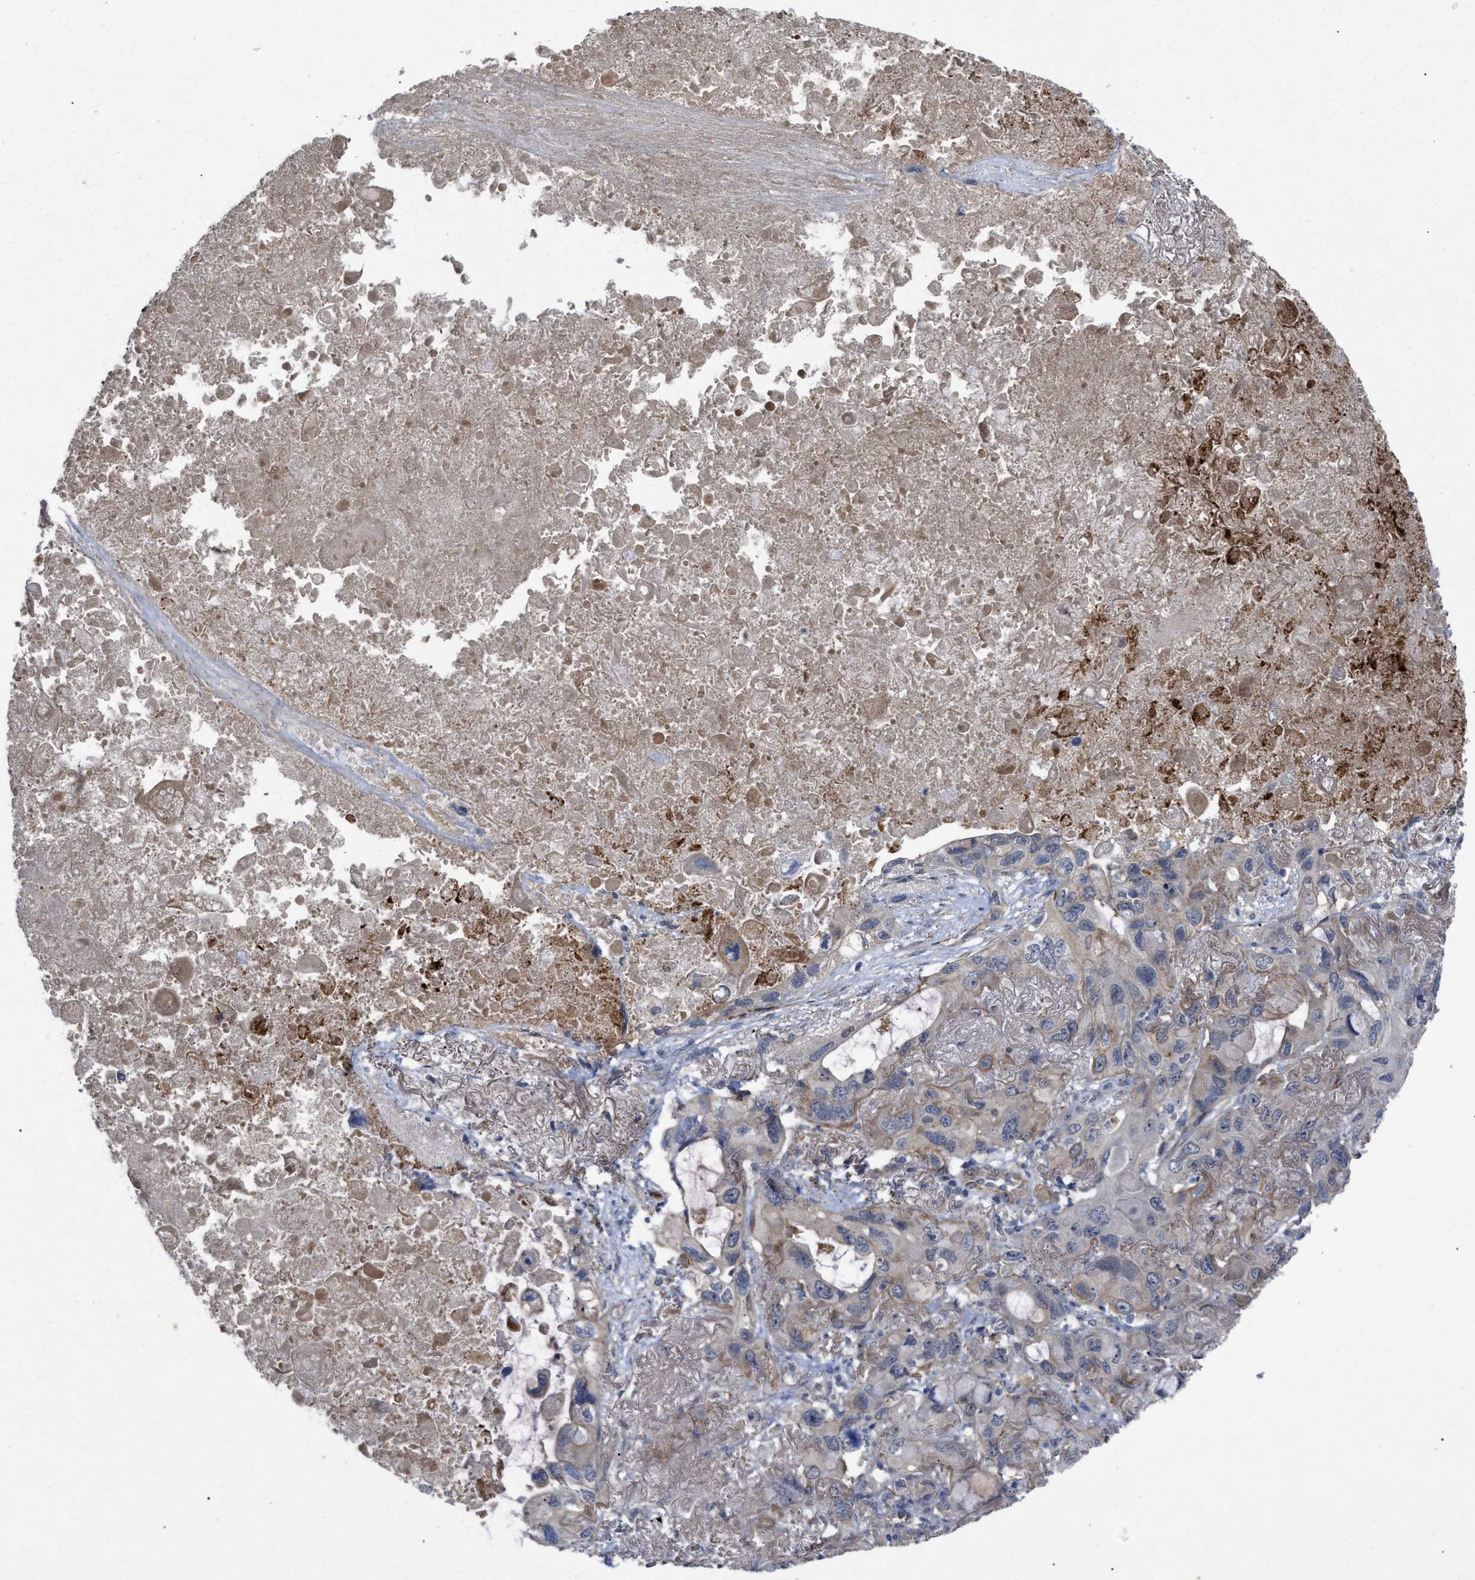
{"staining": {"intensity": "weak", "quantity": "<25%", "location": "cytoplasmic/membranous"}, "tissue": "lung cancer", "cell_type": "Tumor cells", "image_type": "cancer", "snomed": [{"axis": "morphology", "description": "Squamous cell carcinoma, NOS"}, {"axis": "topography", "description": "Lung"}], "caption": "This is an immunohistochemistry micrograph of lung cancer (squamous cell carcinoma). There is no expression in tumor cells.", "gene": "ST6GALNAC6", "patient": {"sex": "female", "age": 73}}